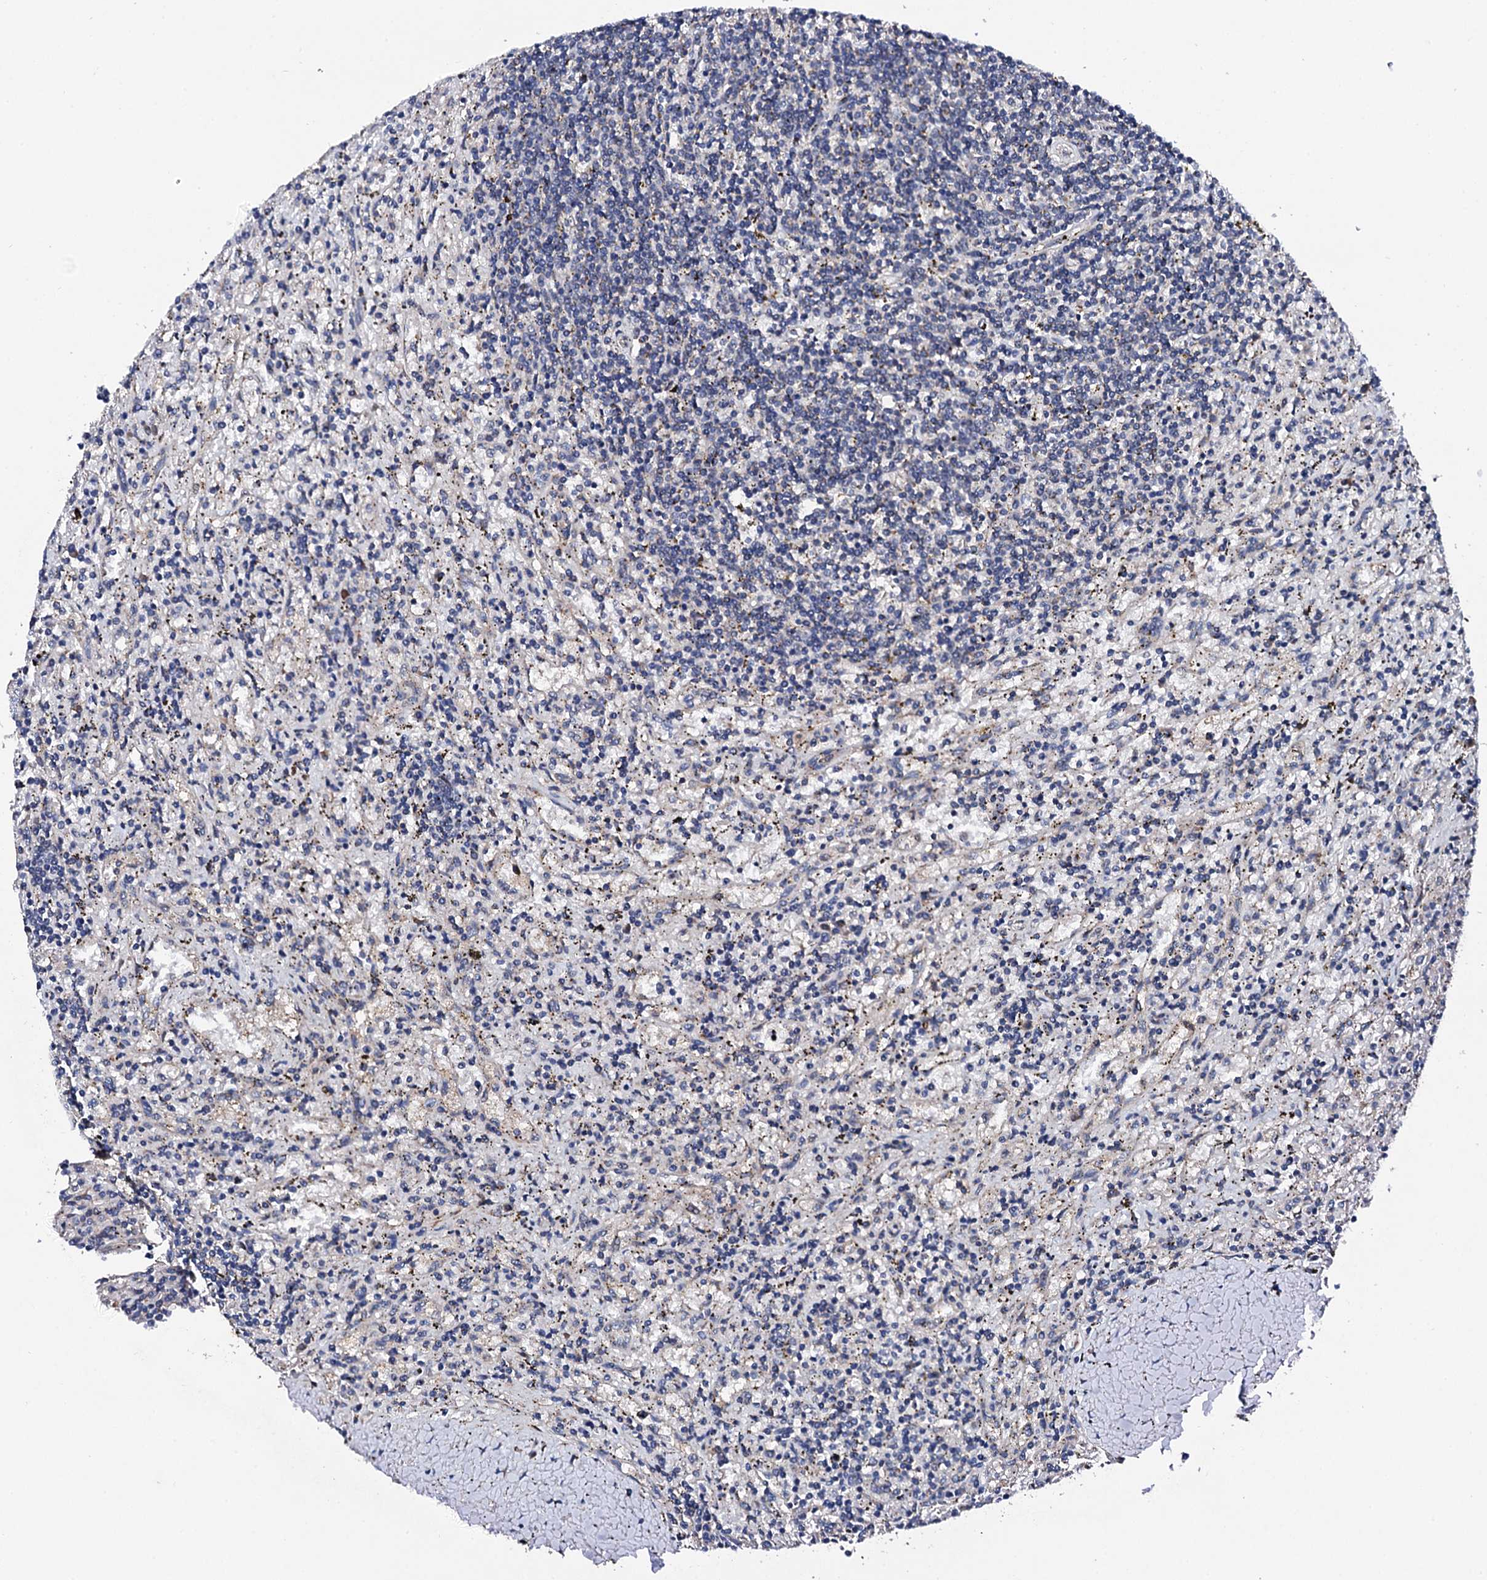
{"staining": {"intensity": "negative", "quantity": "none", "location": "none"}, "tissue": "lymphoma", "cell_type": "Tumor cells", "image_type": "cancer", "snomed": [{"axis": "morphology", "description": "Malignant lymphoma, non-Hodgkin's type, Low grade"}, {"axis": "topography", "description": "Spleen"}], "caption": "DAB (3,3'-diaminobenzidine) immunohistochemical staining of human malignant lymphoma, non-Hodgkin's type (low-grade) shows no significant positivity in tumor cells.", "gene": "IP6K1", "patient": {"sex": "male", "age": 76}}